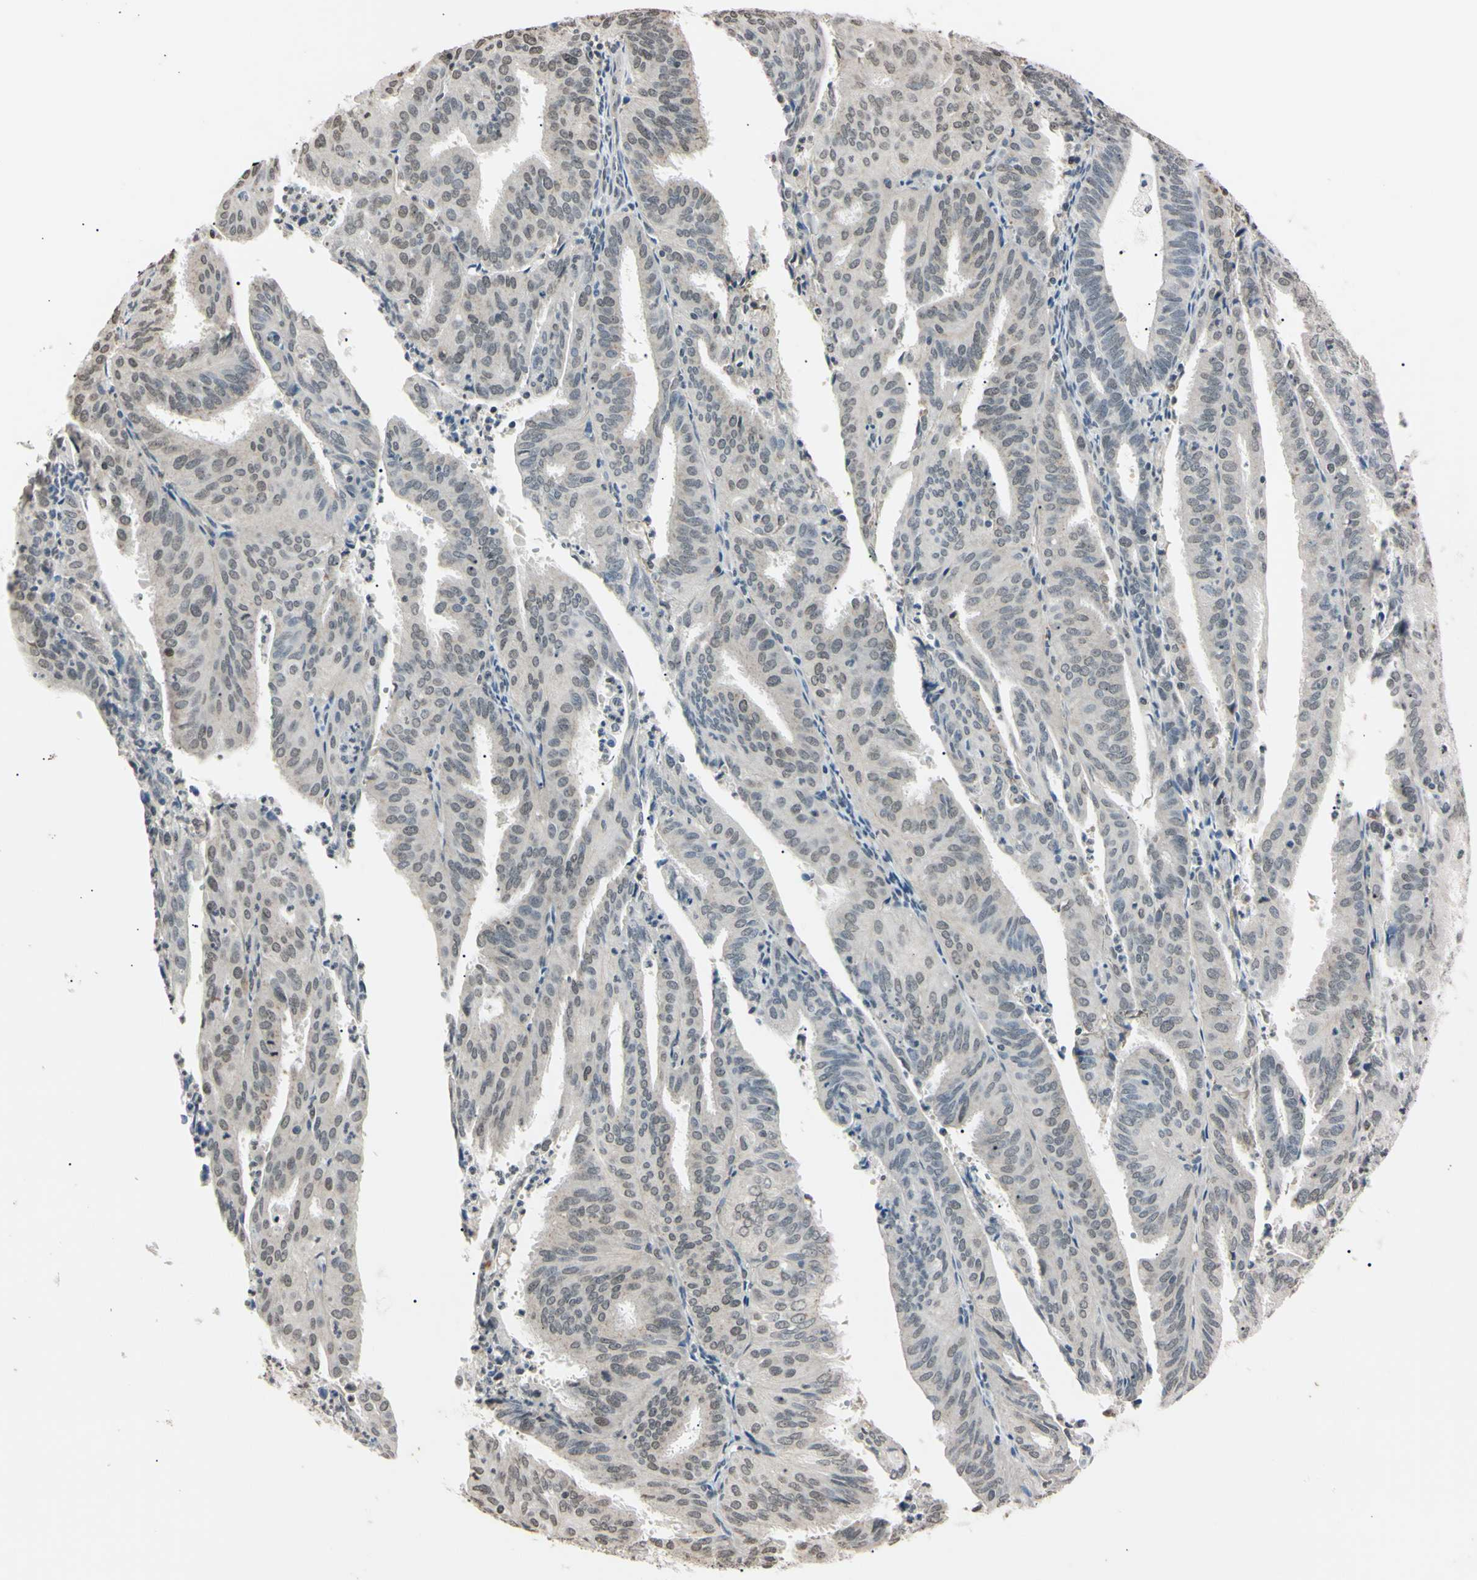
{"staining": {"intensity": "weak", "quantity": "25%-75%", "location": "nuclear"}, "tissue": "endometrial cancer", "cell_type": "Tumor cells", "image_type": "cancer", "snomed": [{"axis": "morphology", "description": "Adenocarcinoma, NOS"}, {"axis": "topography", "description": "Uterus"}], "caption": "Weak nuclear expression for a protein is appreciated in approximately 25%-75% of tumor cells of adenocarcinoma (endometrial) using immunohistochemistry (IHC).", "gene": "CDC45", "patient": {"sex": "female", "age": 60}}